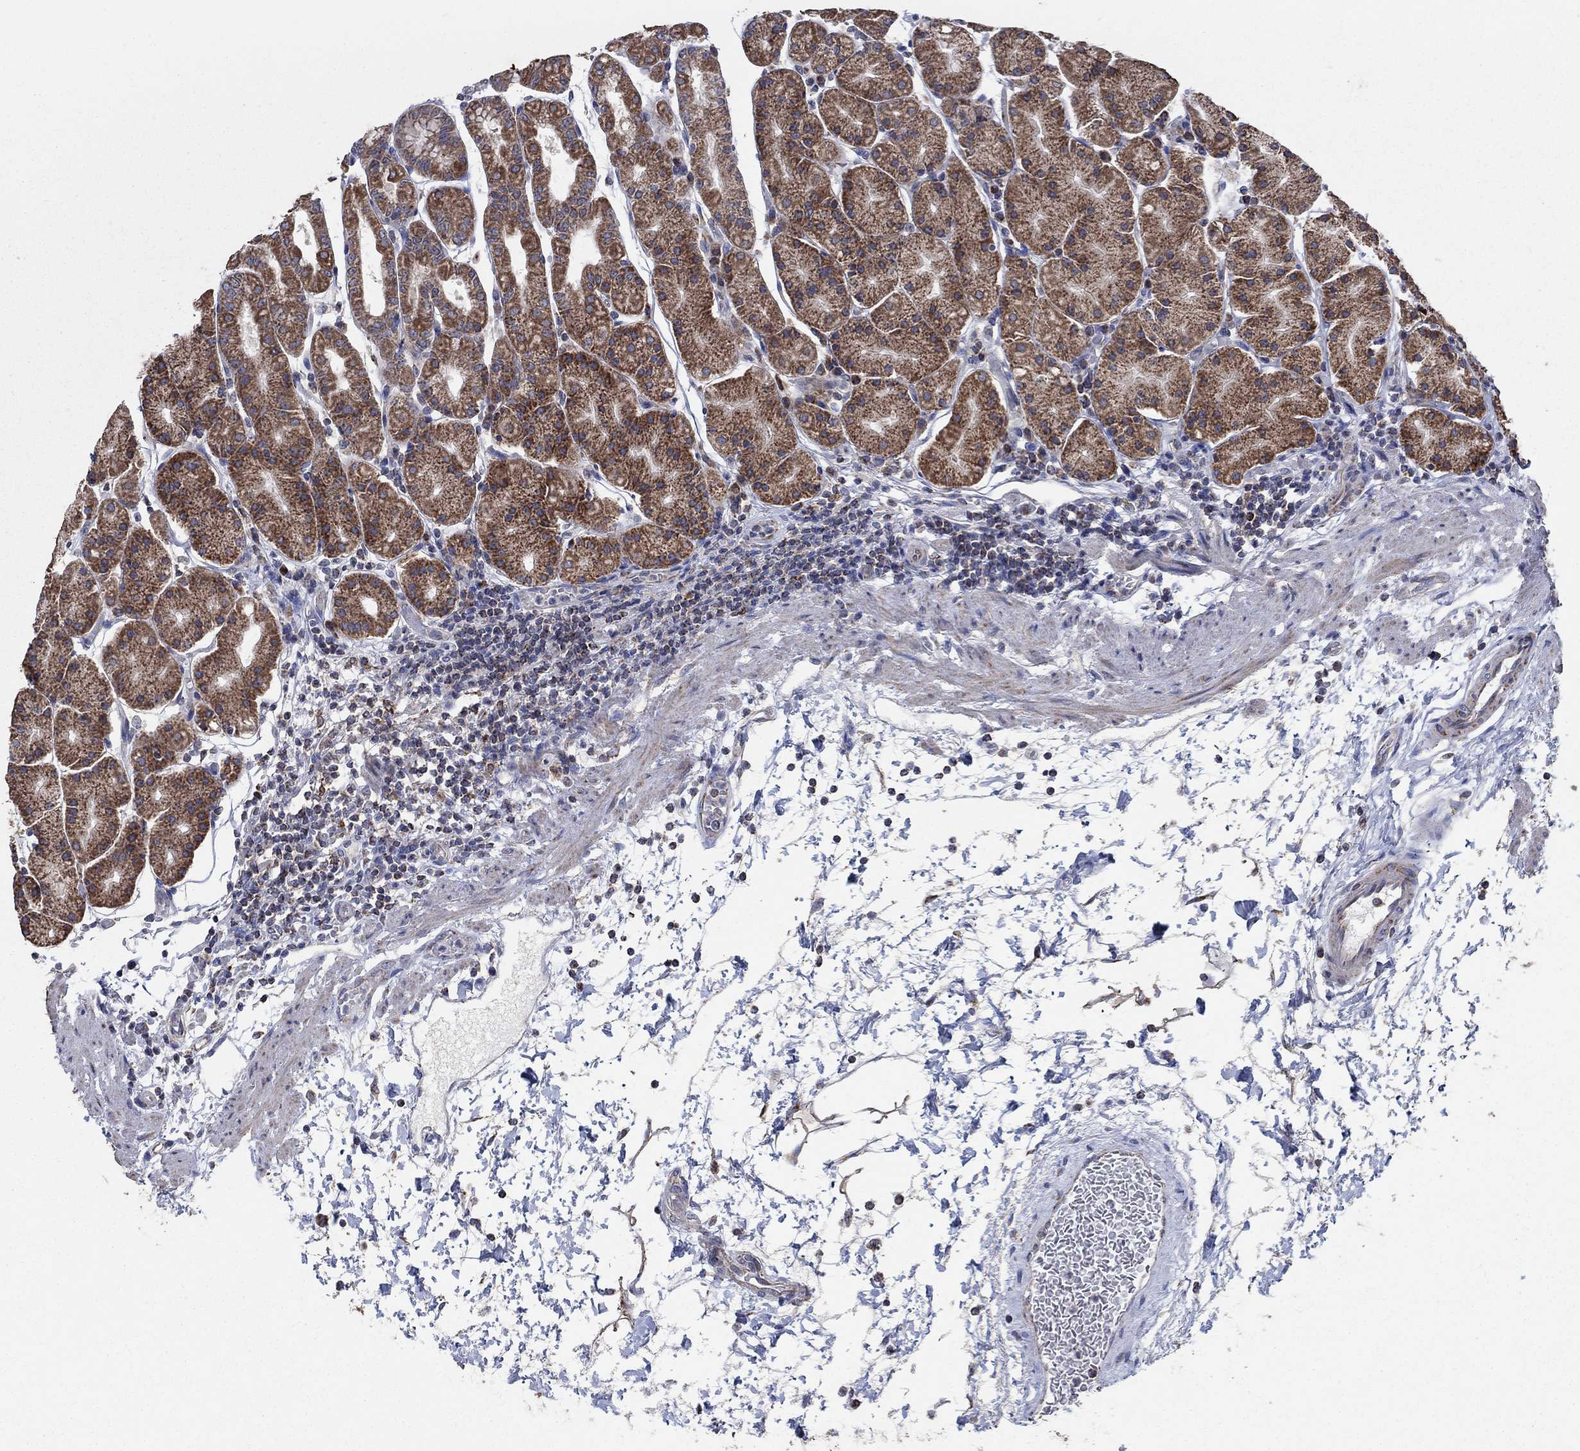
{"staining": {"intensity": "moderate", "quantity": ">75%", "location": "cytoplasmic/membranous"}, "tissue": "stomach", "cell_type": "Glandular cells", "image_type": "normal", "snomed": [{"axis": "morphology", "description": "Normal tissue, NOS"}, {"axis": "topography", "description": "Stomach"}], "caption": "This is an image of IHC staining of unremarkable stomach, which shows moderate positivity in the cytoplasmic/membranous of glandular cells.", "gene": "NCEH1", "patient": {"sex": "male", "age": 54}}